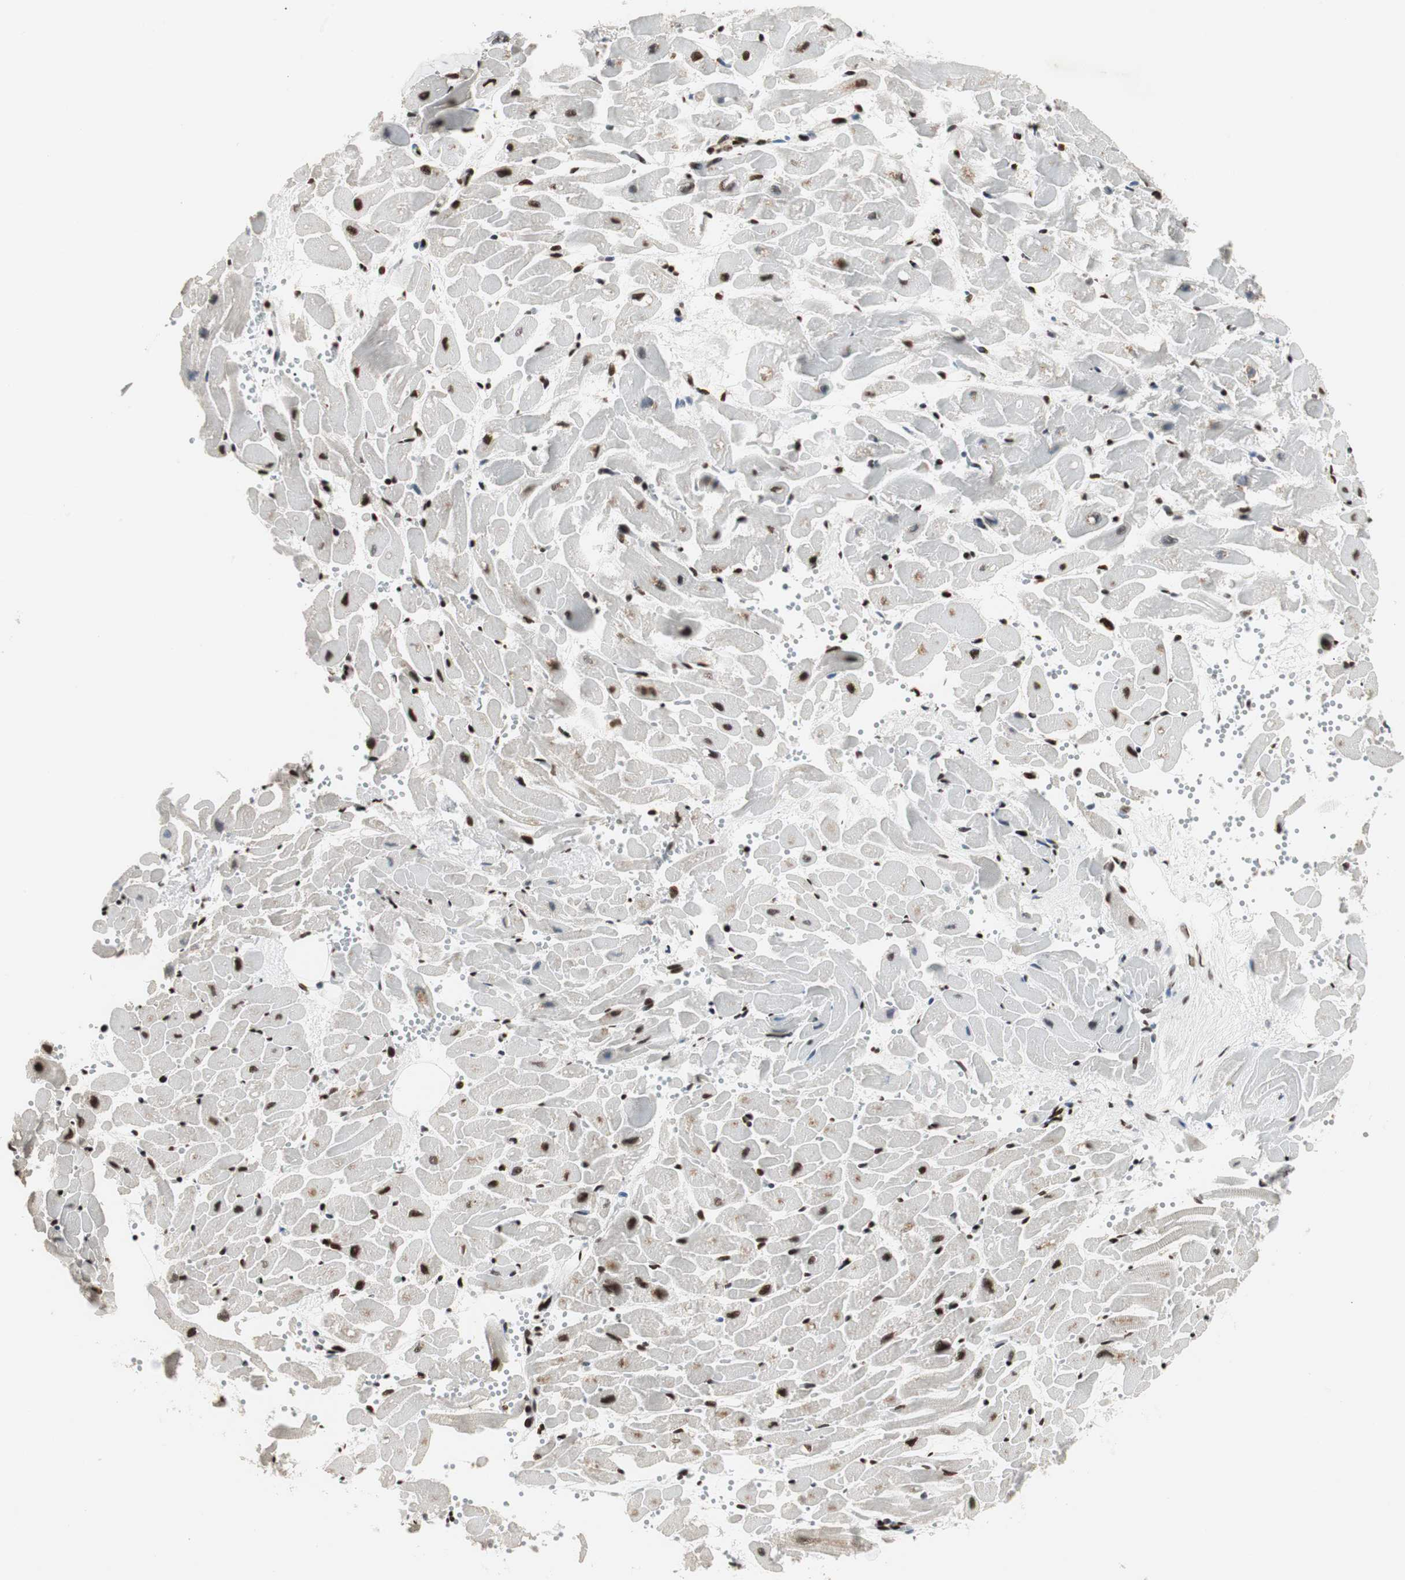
{"staining": {"intensity": "strong", "quantity": ">75%", "location": "nuclear"}, "tissue": "heart muscle", "cell_type": "Cardiomyocytes", "image_type": "normal", "snomed": [{"axis": "morphology", "description": "Normal tissue, NOS"}, {"axis": "topography", "description": "Heart"}], "caption": "A high amount of strong nuclear expression is seen in about >75% of cardiomyocytes in unremarkable heart muscle.", "gene": "MTA2", "patient": {"sex": "female", "age": 19}}